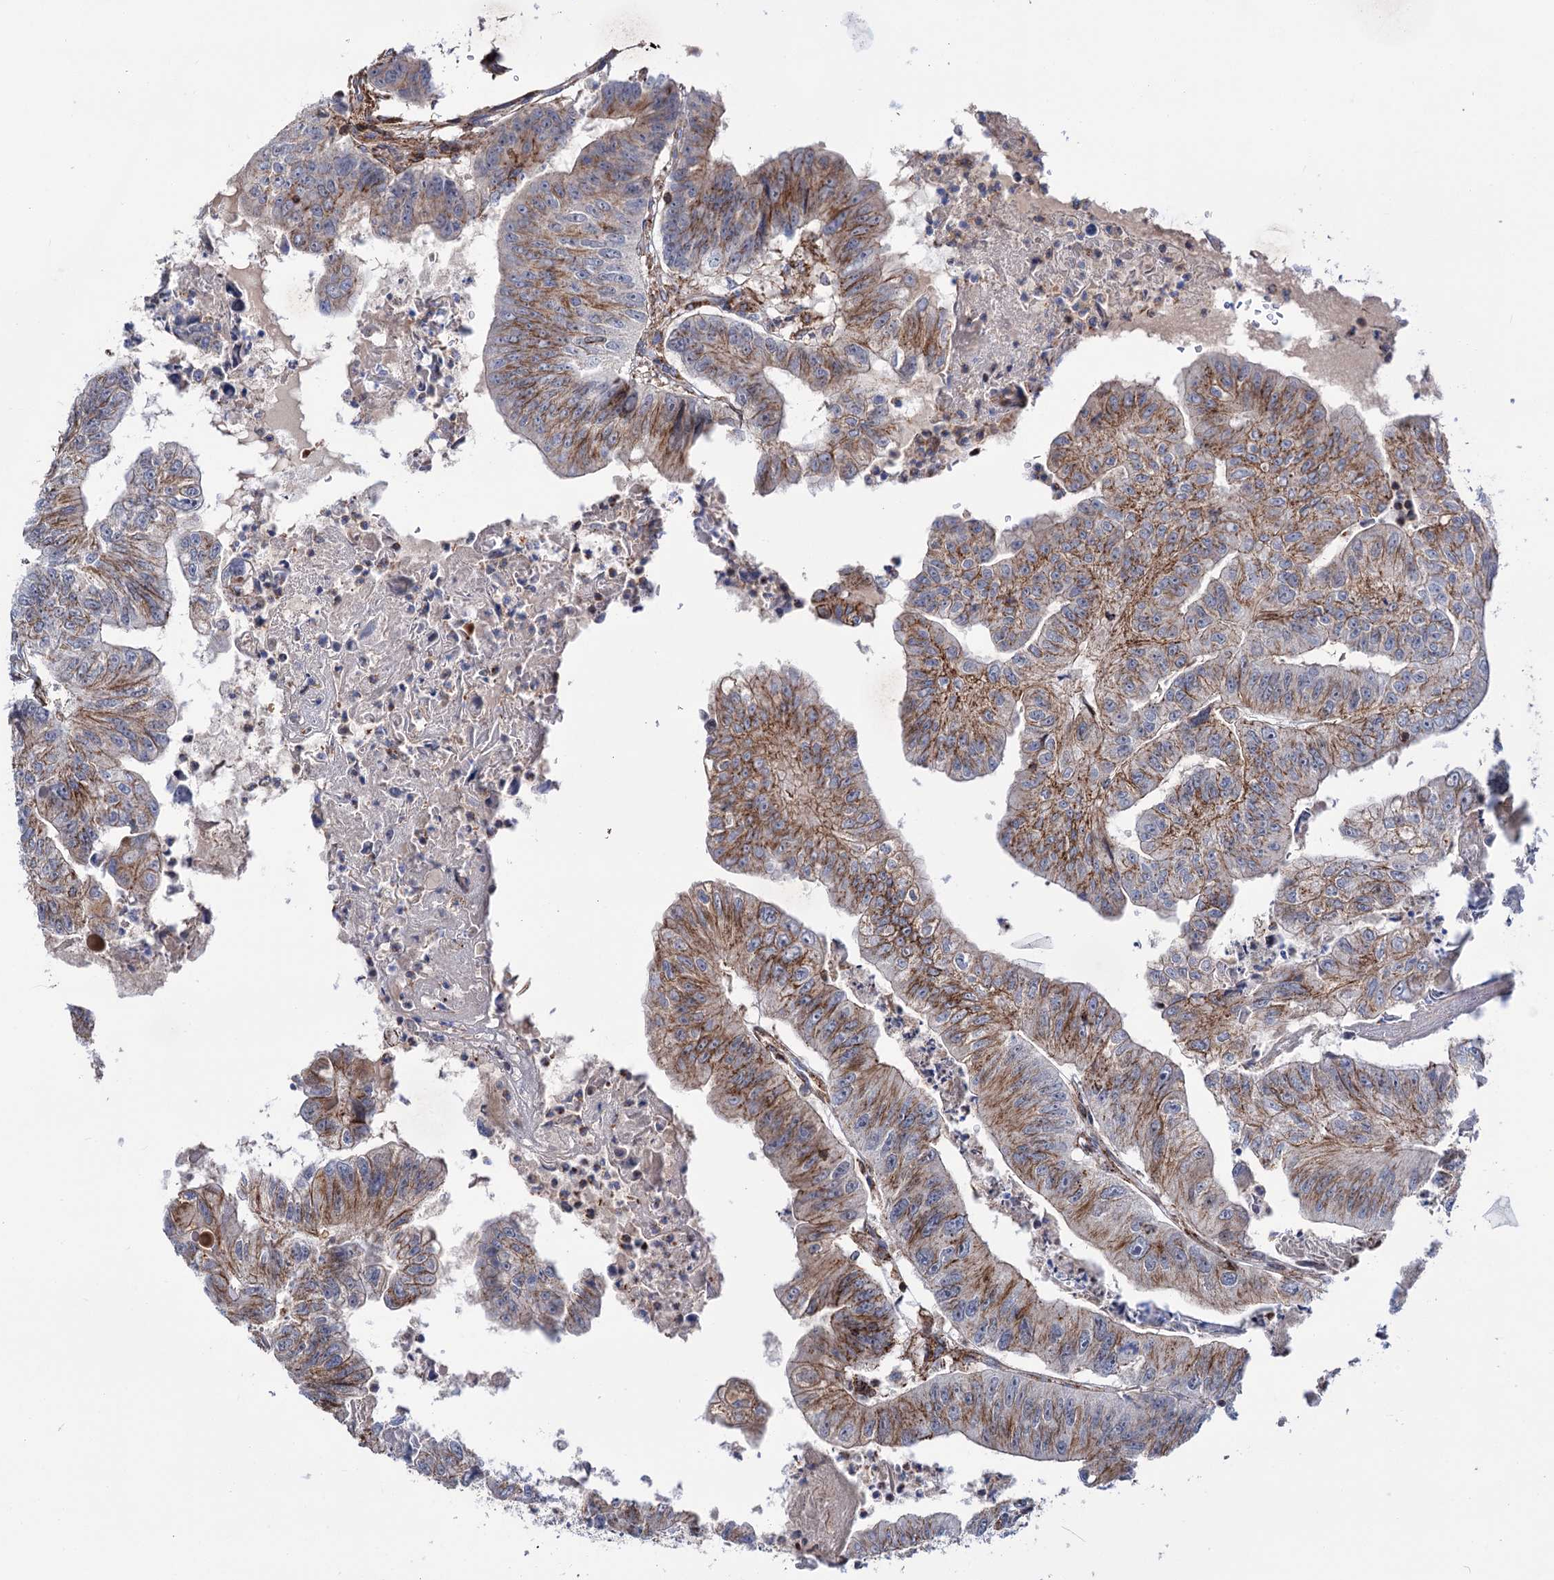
{"staining": {"intensity": "moderate", "quantity": ">75%", "location": "cytoplasmic/membranous"}, "tissue": "colorectal cancer", "cell_type": "Tumor cells", "image_type": "cancer", "snomed": [{"axis": "morphology", "description": "Adenocarcinoma, NOS"}, {"axis": "topography", "description": "Colon"}], "caption": "This is an image of immunohistochemistry staining of adenocarcinoma (colorectal), which shows moderate expression in the cytoplasmic/membranous of tumor cells.", "gene": "DEF6", "patient": {"sex": "female", "age": 67}}